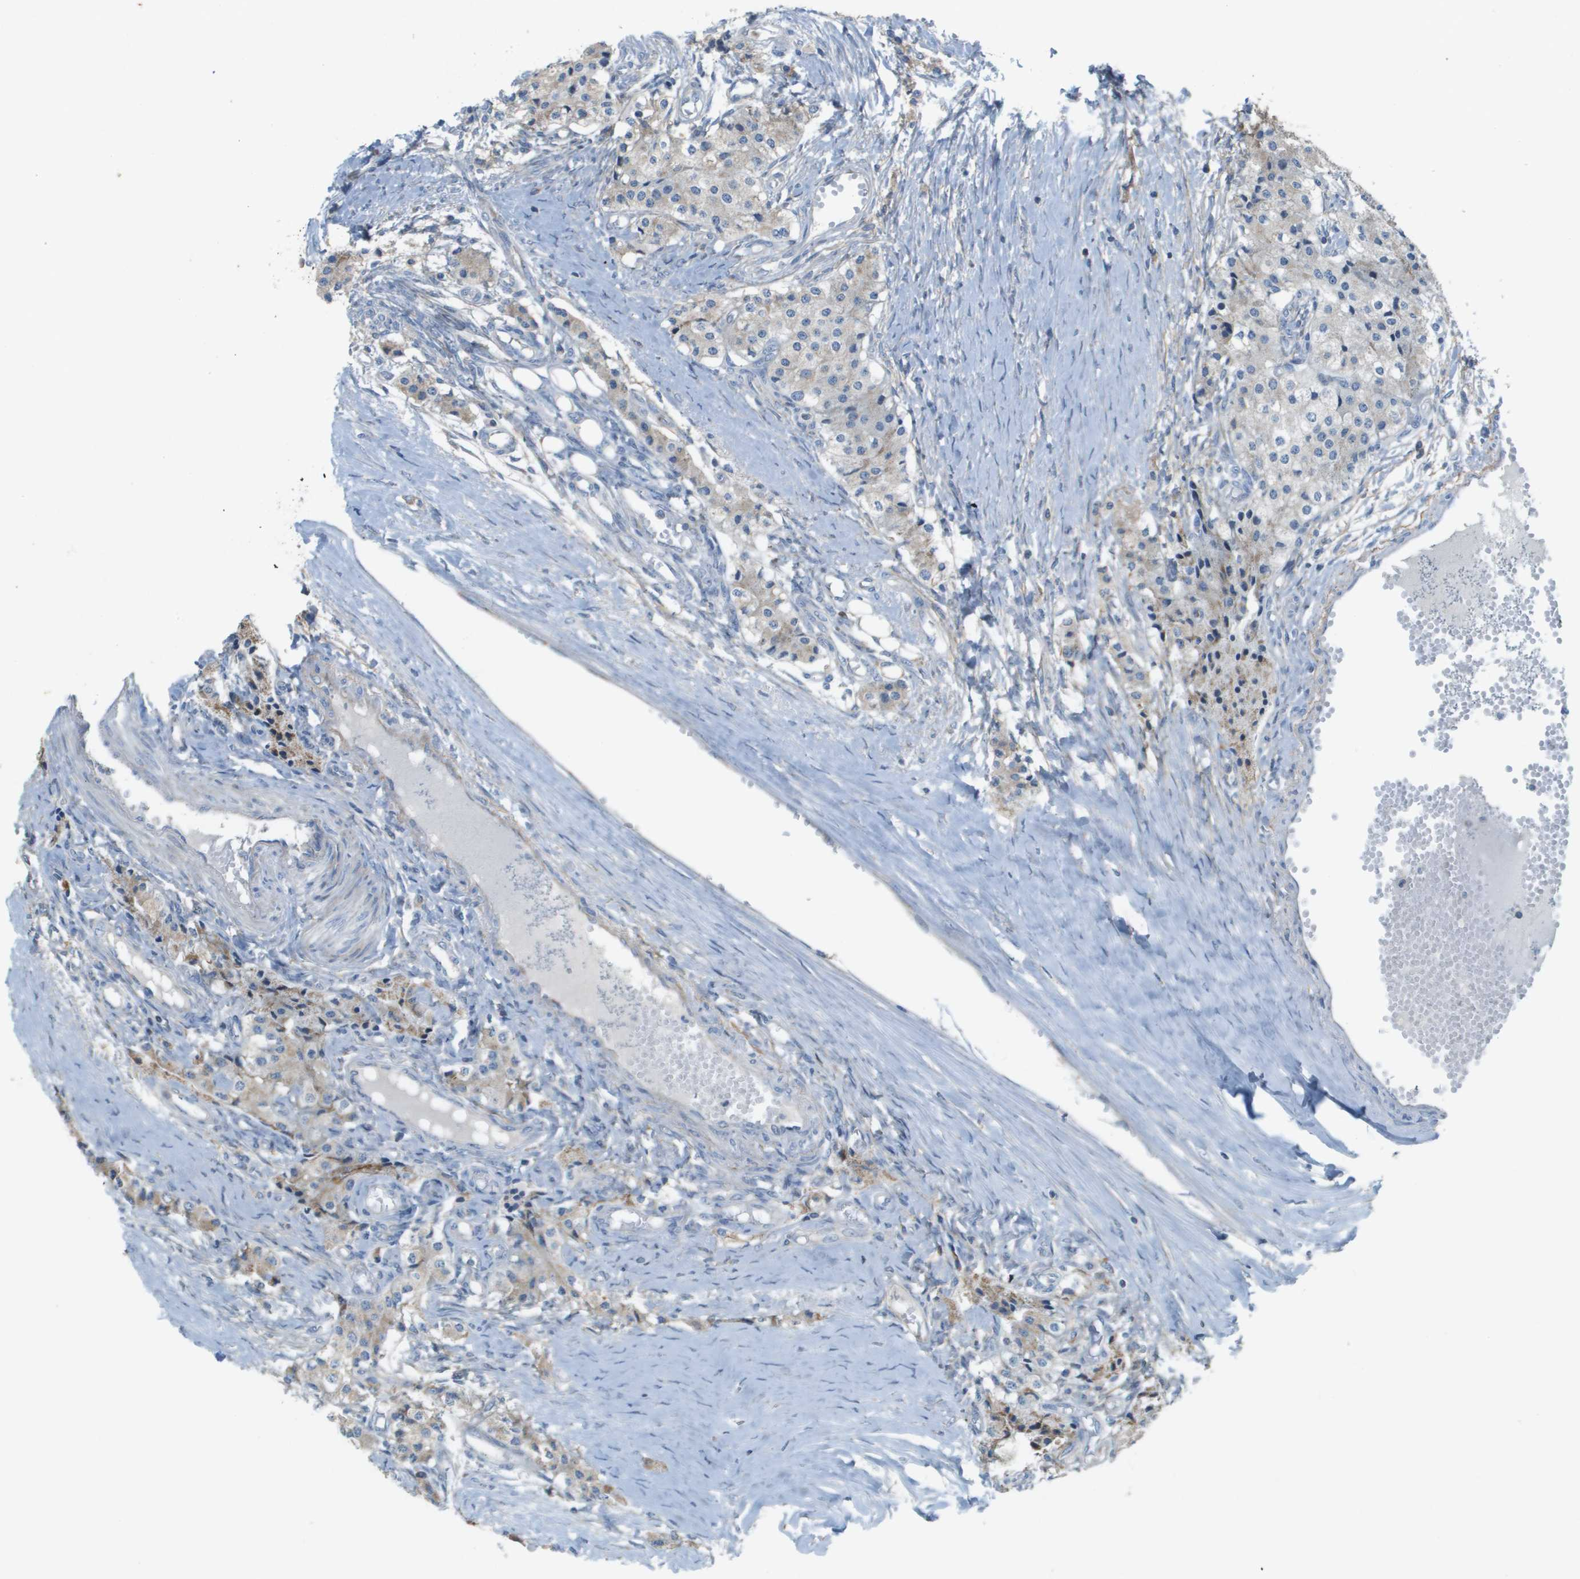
{"staining": {"intensity": "weak", "quantity": "25%-75%", "location": "cytoplasmic/membranous"}, "tissue": "carcinoid", "cell_type": "Tumor cells", "image_type": "cancer", "snomed": [{"axis": "morphology", "description": "Carcinoid, malignant, NOS"}, {"axis": "topography", "description": "Colon"}], "caption": "Immunohistochemical staining of human carcinoid reveals low levels of weak cytoplasmic/membranous protein staining in about 25%-75% of tumor cells.", "gene": "GALNT6", "patient": {"sex": "female", "age": 52}}